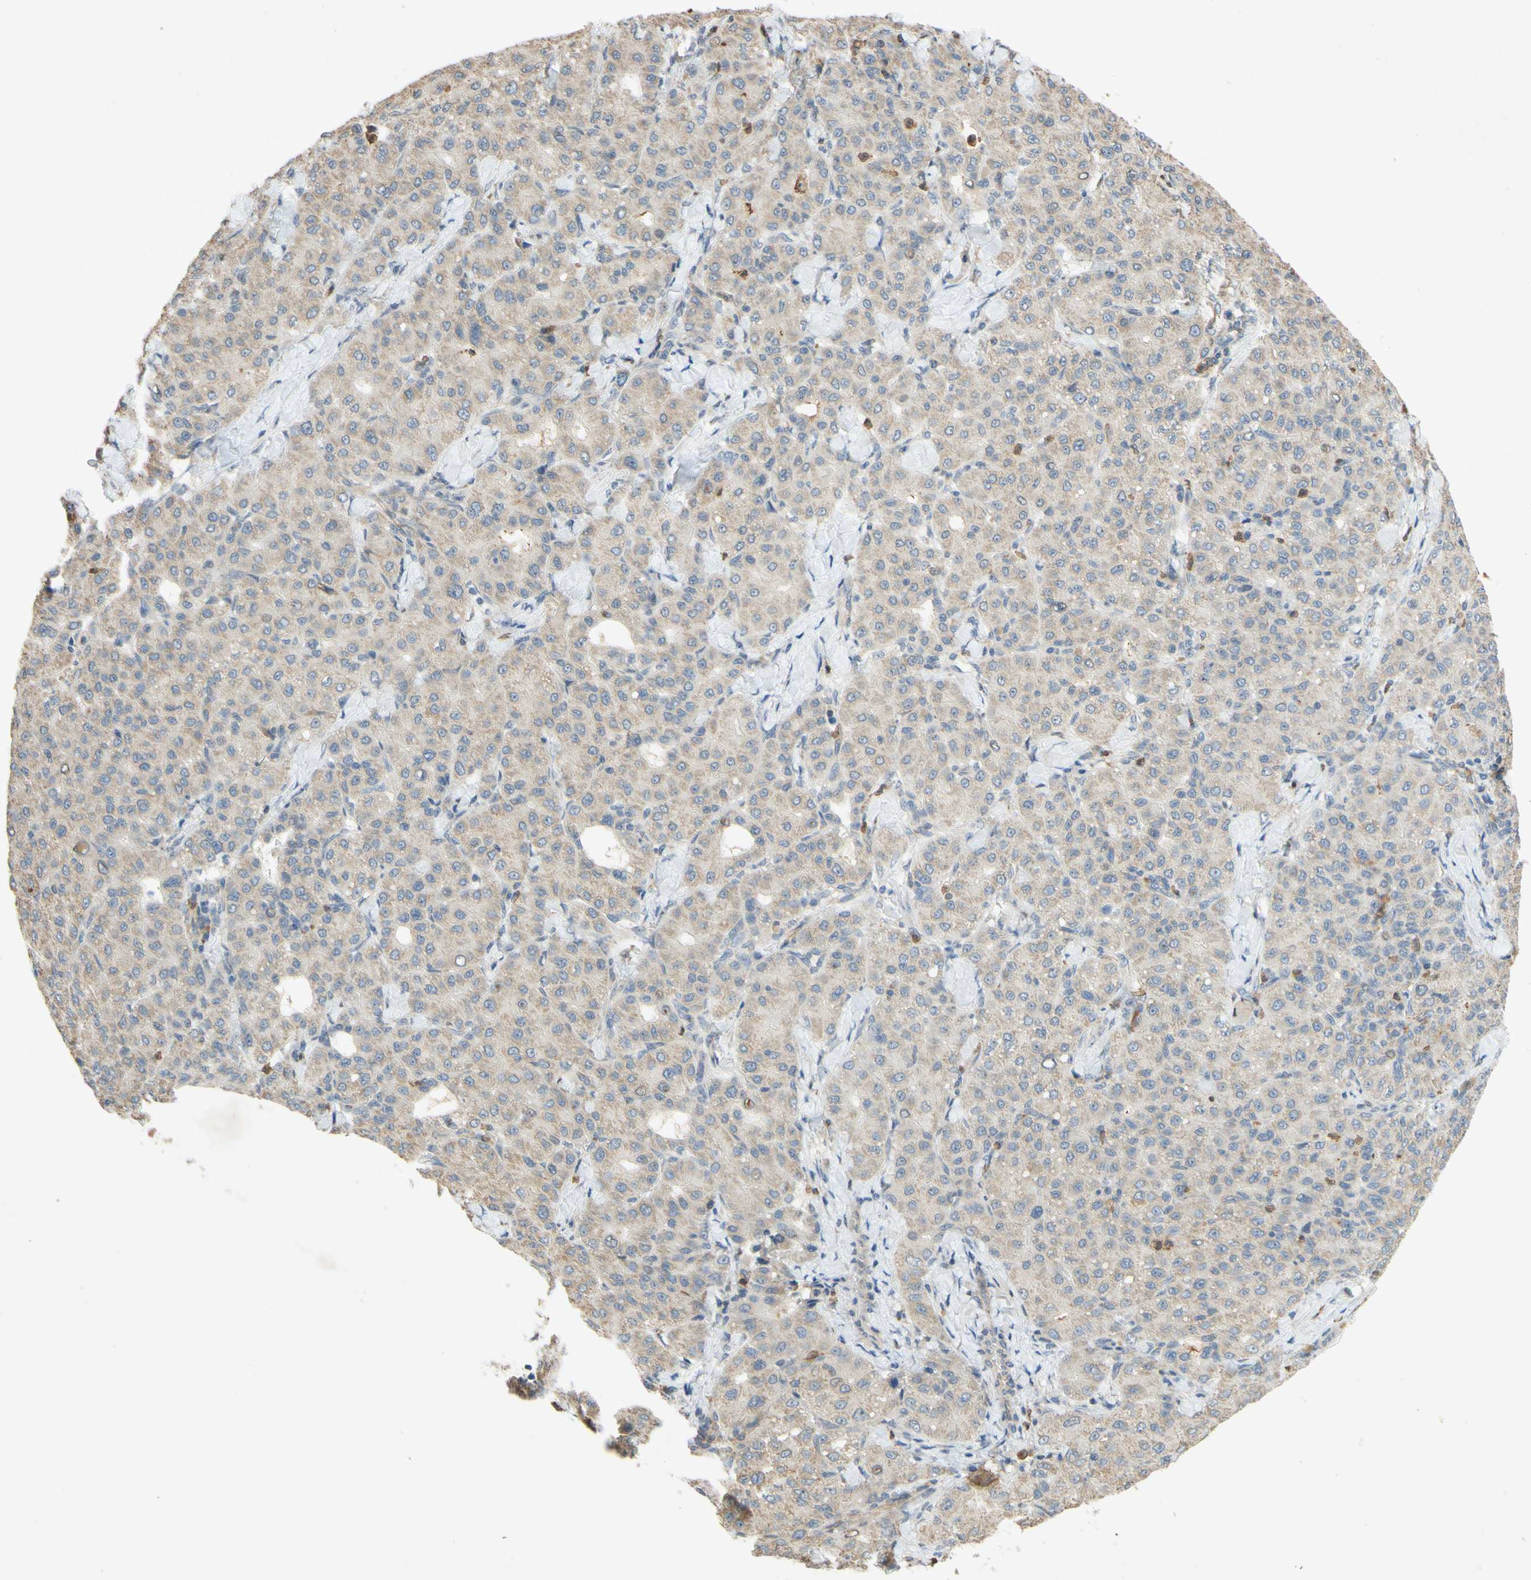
{"staining": {"intensity": "weak", "quantity": ">75%", "location": "cytoplasmic/membranous"}, "tissue": "liver cancer", "cell_type": "Tumor cells", "image_type": "cancer", "snomed": [{"axis": "morphology", "description": "Carcinoma, Hepatocellular, NOS"}, {"axis": "topography", "description": "Liver"}], "caption": "Protein expression analysis of liver hepatocellular carcinoma exhibits weak cytoplasmic/membranous staining in about >75% of tumor cells.", "gene": "GATA1", "patient": {"sex": "male", "age": 65}}